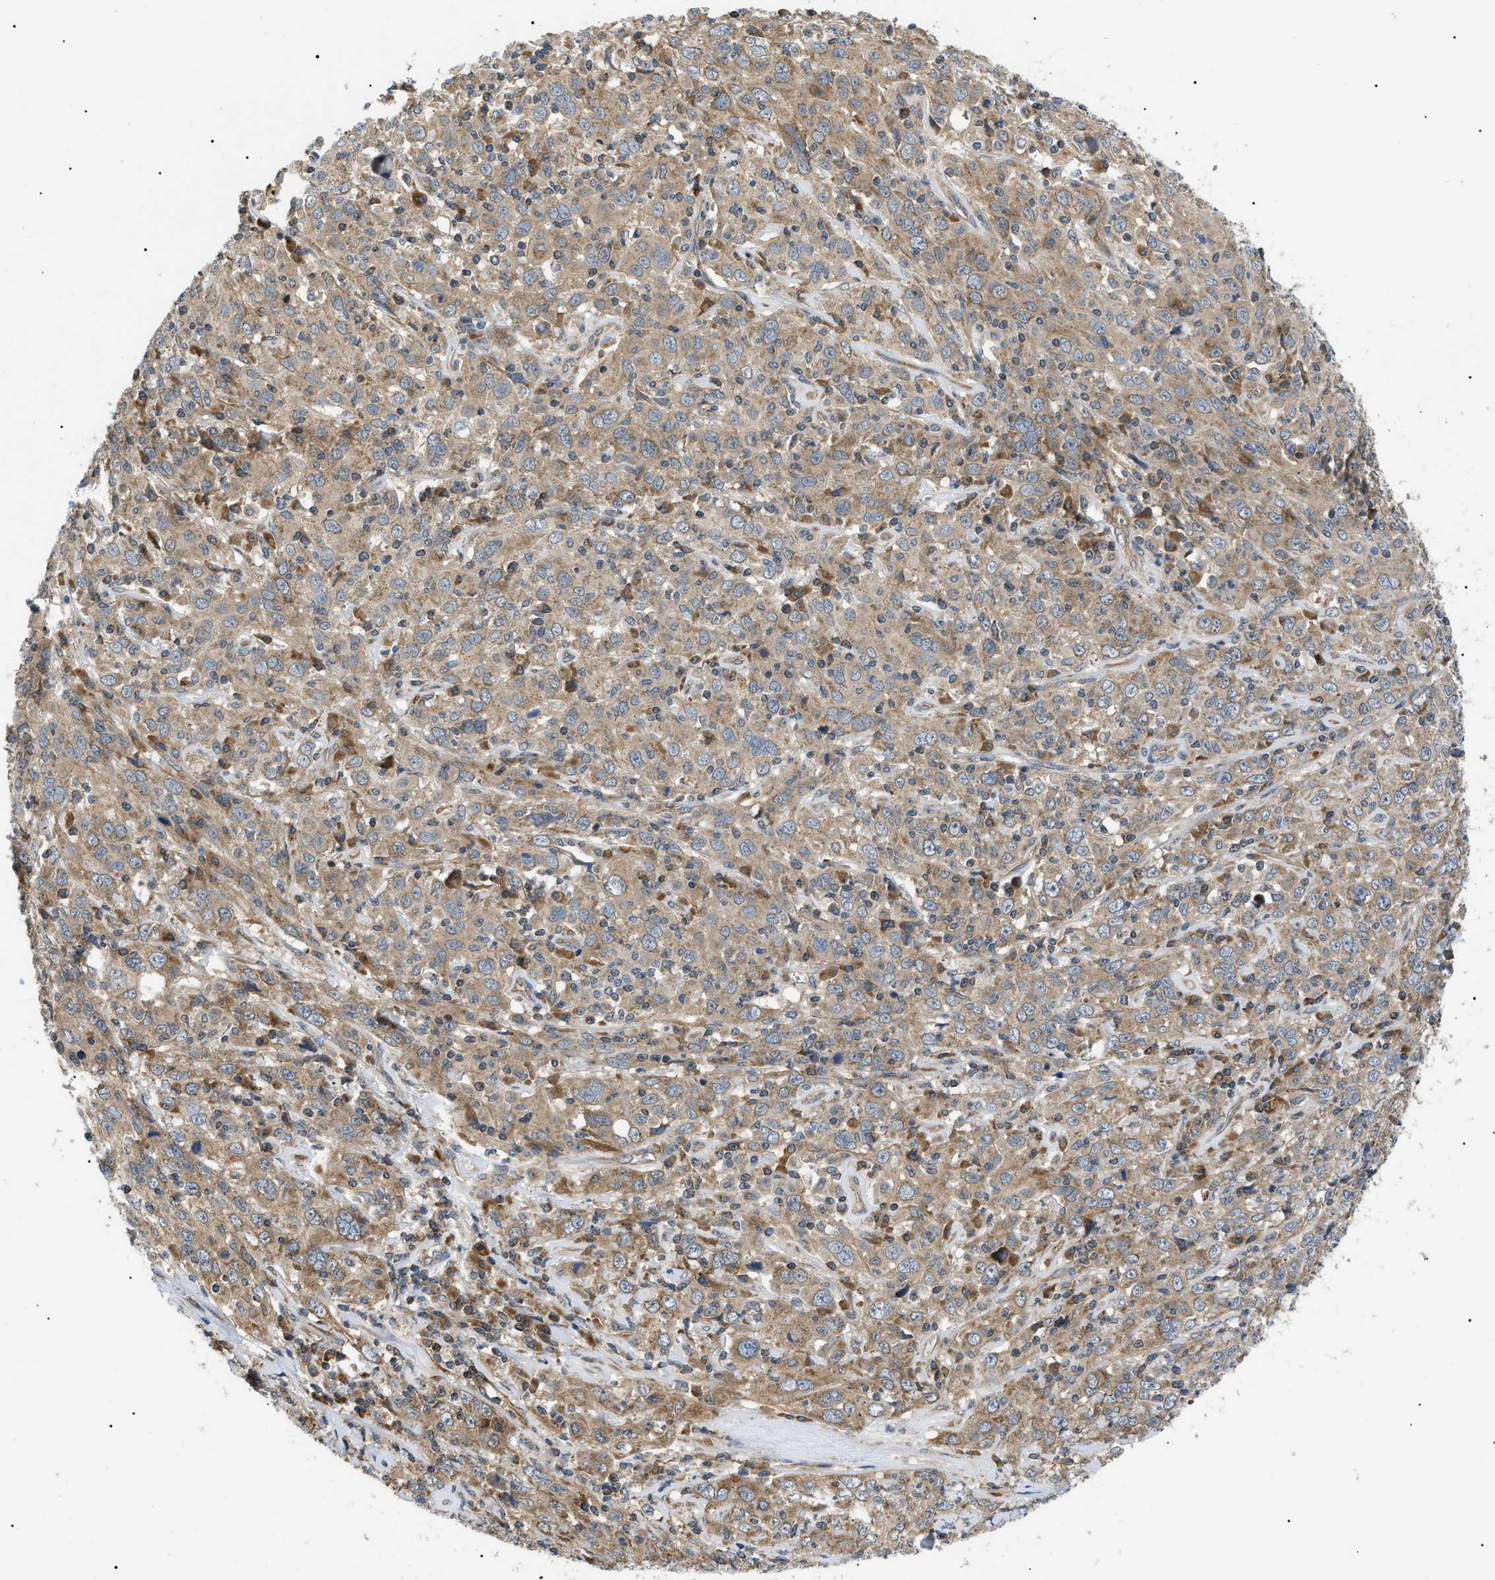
{"staining": {"intensity": "weak", "quantity": ">75%", "location": "cytoplasmic/membranous"}, "tissue": "cervical cancer", "cell_type": "Tumor cells", "image_type": "cancer", "snomed": [{"axis": "morphology", "description": "Squamous cell carcinoma, NOS"}, {"axis": "topography", "description": "Cervix"}], "caption": "Cervical cancer (squamous cell carcinoma) stained with a protein marker shows weak staining in tumor cells.", "gene": "SRPK1", "patient": {"sex": "female", "age": 46}}